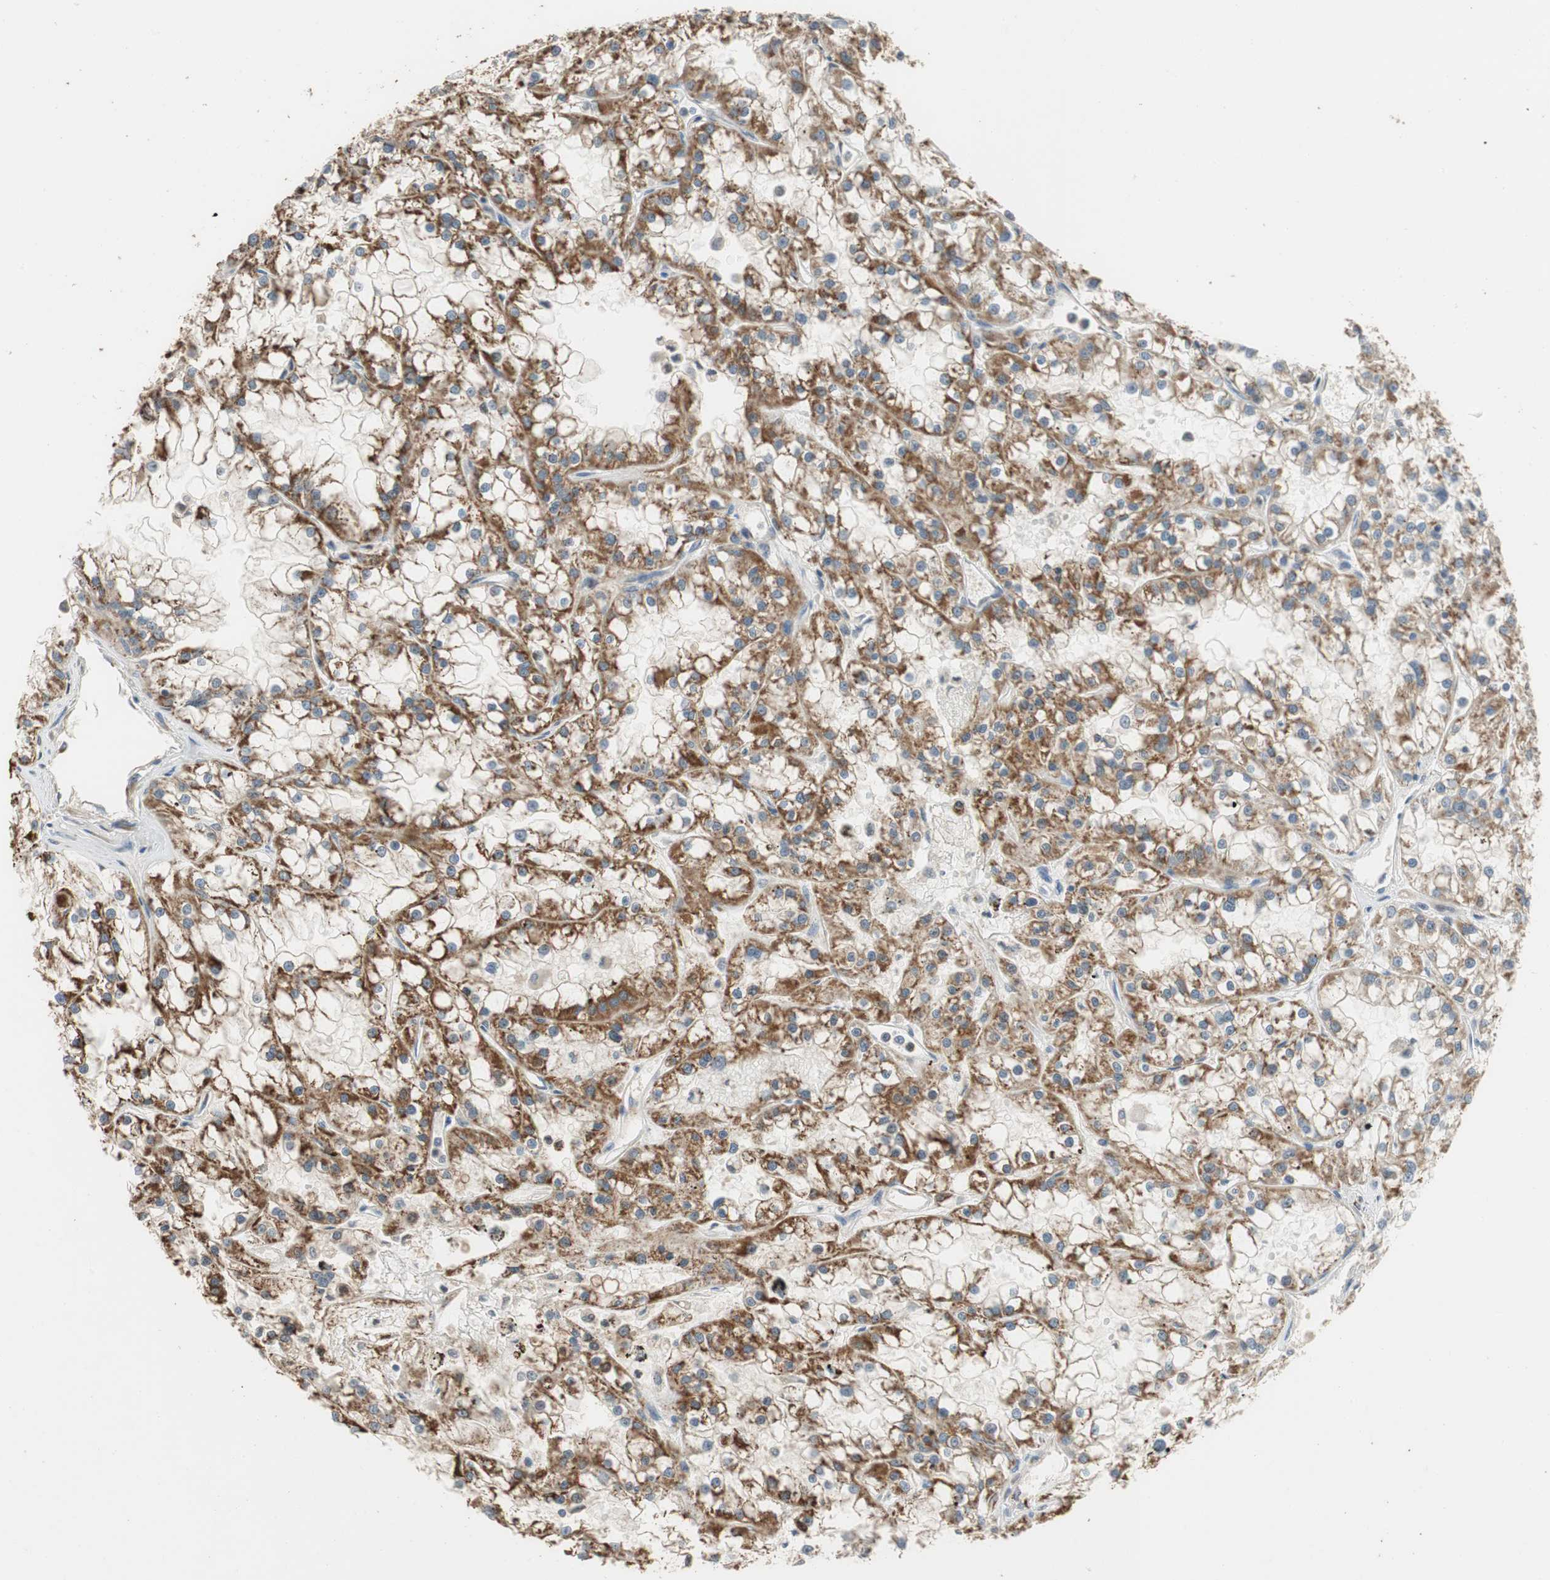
{"staining": {"intensity": "moderate", "quantity": ">75%", "location": "cytoplasmic/membranous"}, "tissue": "renal cancer", "cell_type": "Tumor cells", "image_type": "cancer", "snomed": [{"axis": "morphology", "description": "Adenocarcinoma, NOS"}, {"axis": "topography", "description": "Kidney"}], "caption": "Brown immunohistochemical staining in renal cancer displays moderate cytoplasmic/membranous positivity in approximately >75% of tumor cells.", "gene": "ALPL", "patient": {"sex": "female", "age": 52}}